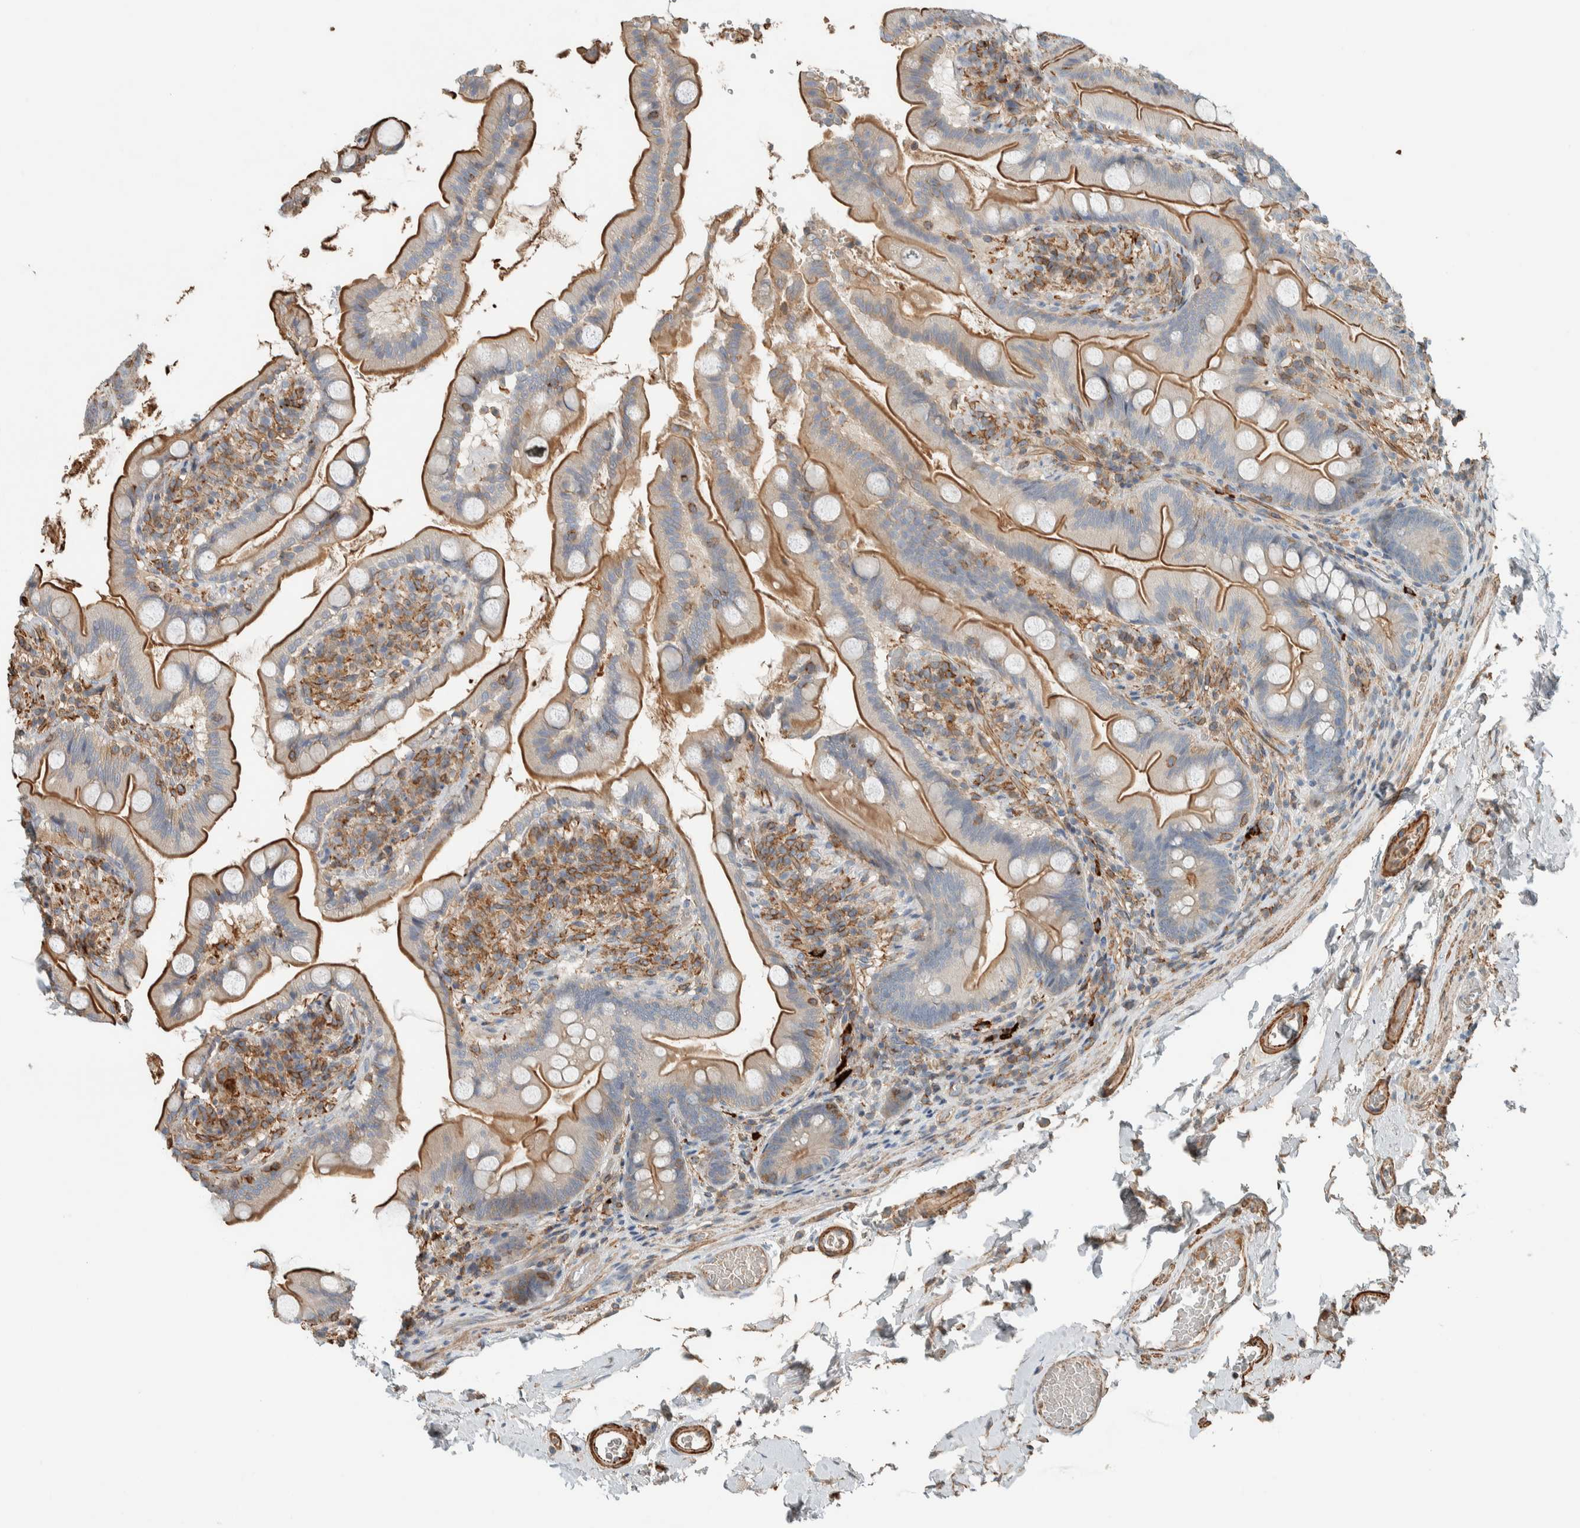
{"staining": {"intensity": "moderate", "quantity": "25%-75%", "location": "cytoplasmic/membranous"}, "tissue": "small intestine", "cell_type": "Glandular cells", "image_type": "normal", "snomed": [{"axis": "morphology", "description": "Normal tissue, NOS"}, {"axis": "topography", "description": "Small intestine"}], "caption": "A micrograph of human small intestine stained for a protein exhibits moderate cytoplasmic/membranous brown staining in glandular cells. The protein of interest is shown in brown color, while the nuclei are stained blue.", "gene": "CTBP2", "patient": {"sex": "female", "age": 56}}